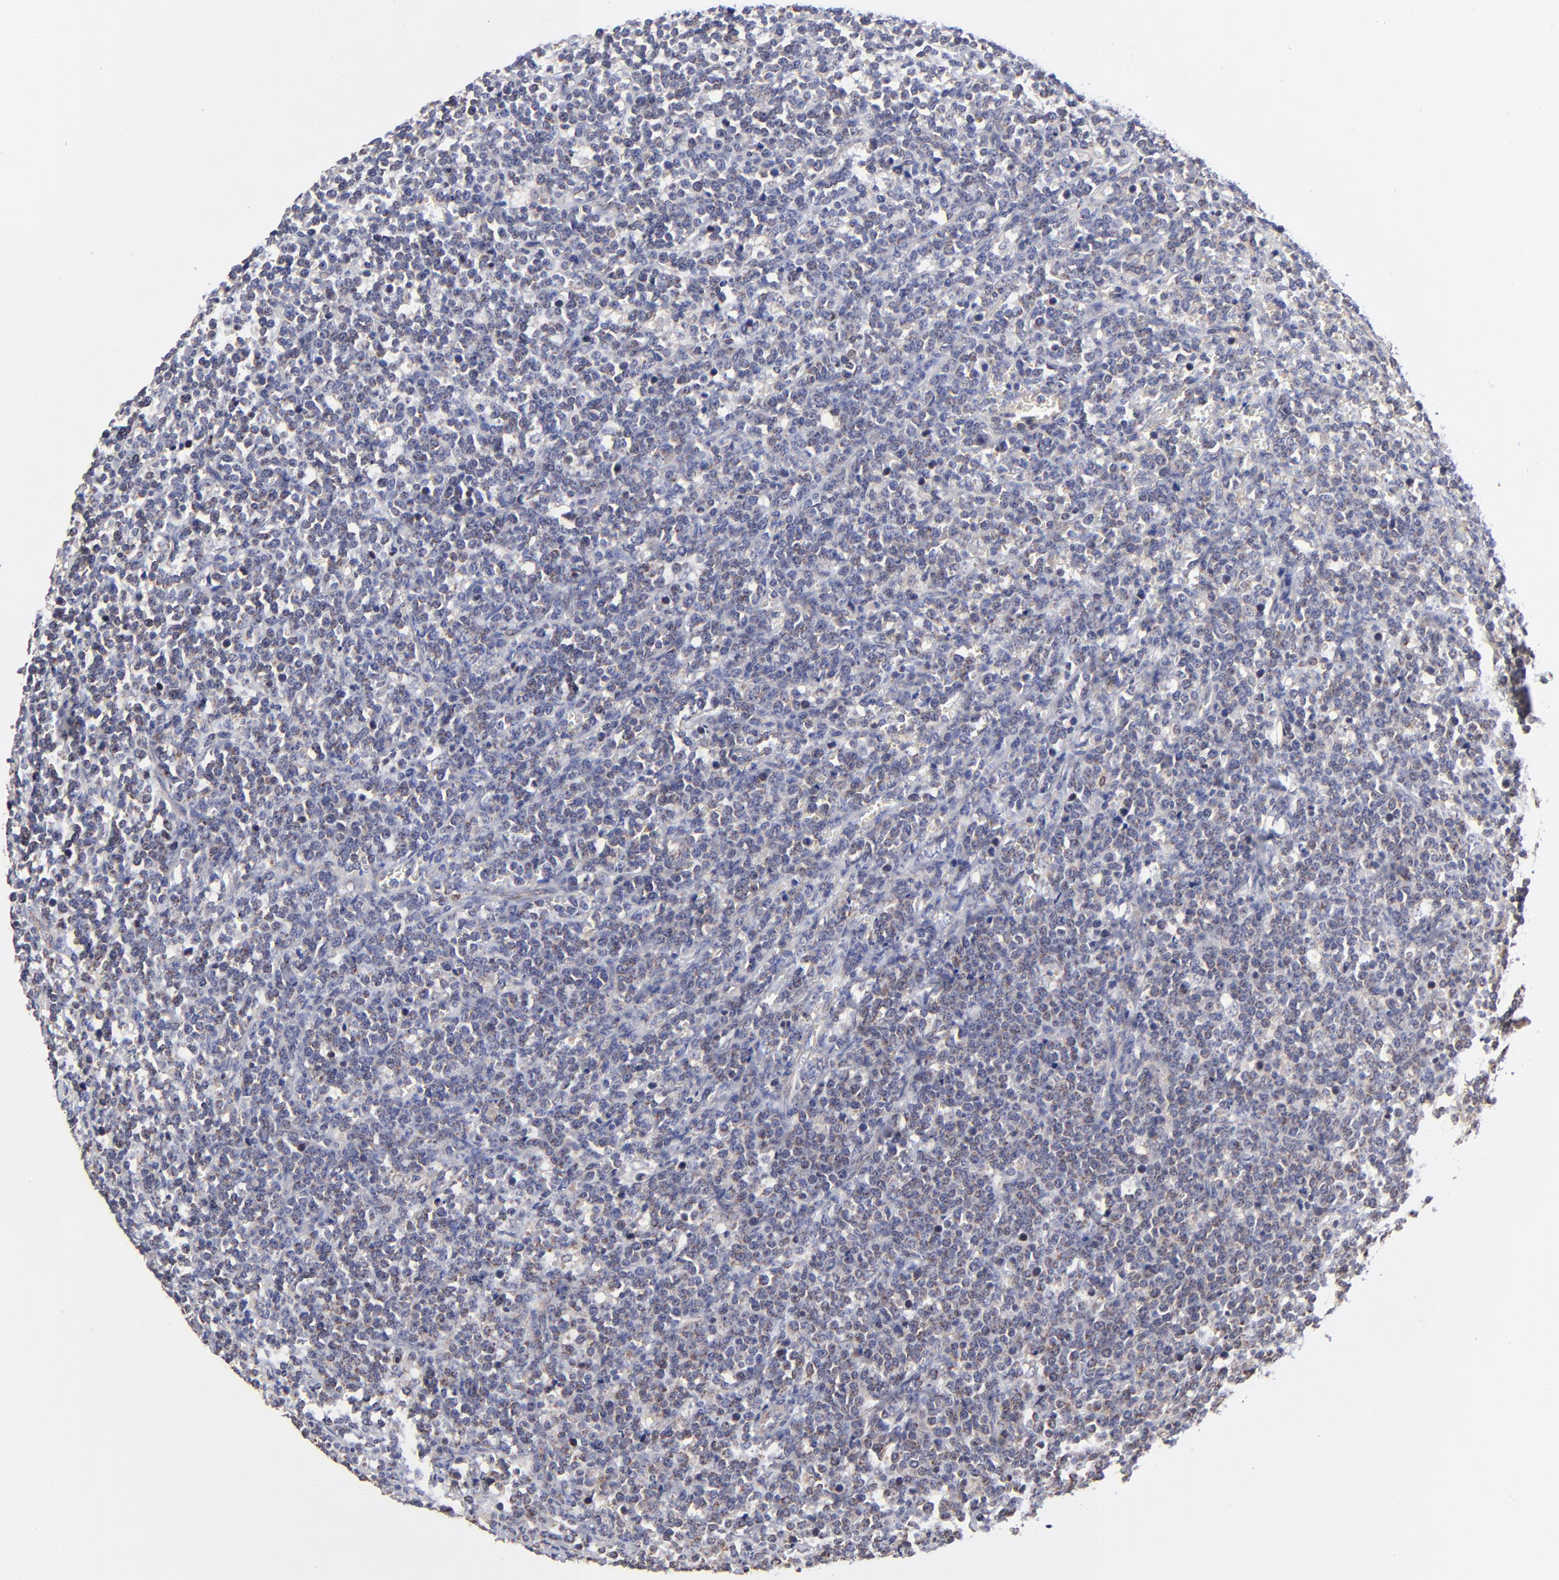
{"staining": {"intensity": "weak", "quantity": "25%-75%", "location": "cytoplasmic/membranous"}, "tissue": "lymphoma", "cell_type": "Tumor cells", "image_type": "cancer", "snomed": [{"axis": "morphology", "description": "Malignant lymphoma, non-Hodgkin's type, High grade"}, {"axis": "topography", "description": "Small intestine"}, {"axis": "topography", "description": "Colon"}], "caption": "Lymphoma stained for a protein (brown) reveals weak cytoplasmic/membranous positive staining in approximately 25%-75% of tumor cells.", "gene": "FBXL12", "patient": {"sex": "male", "age": 8}}